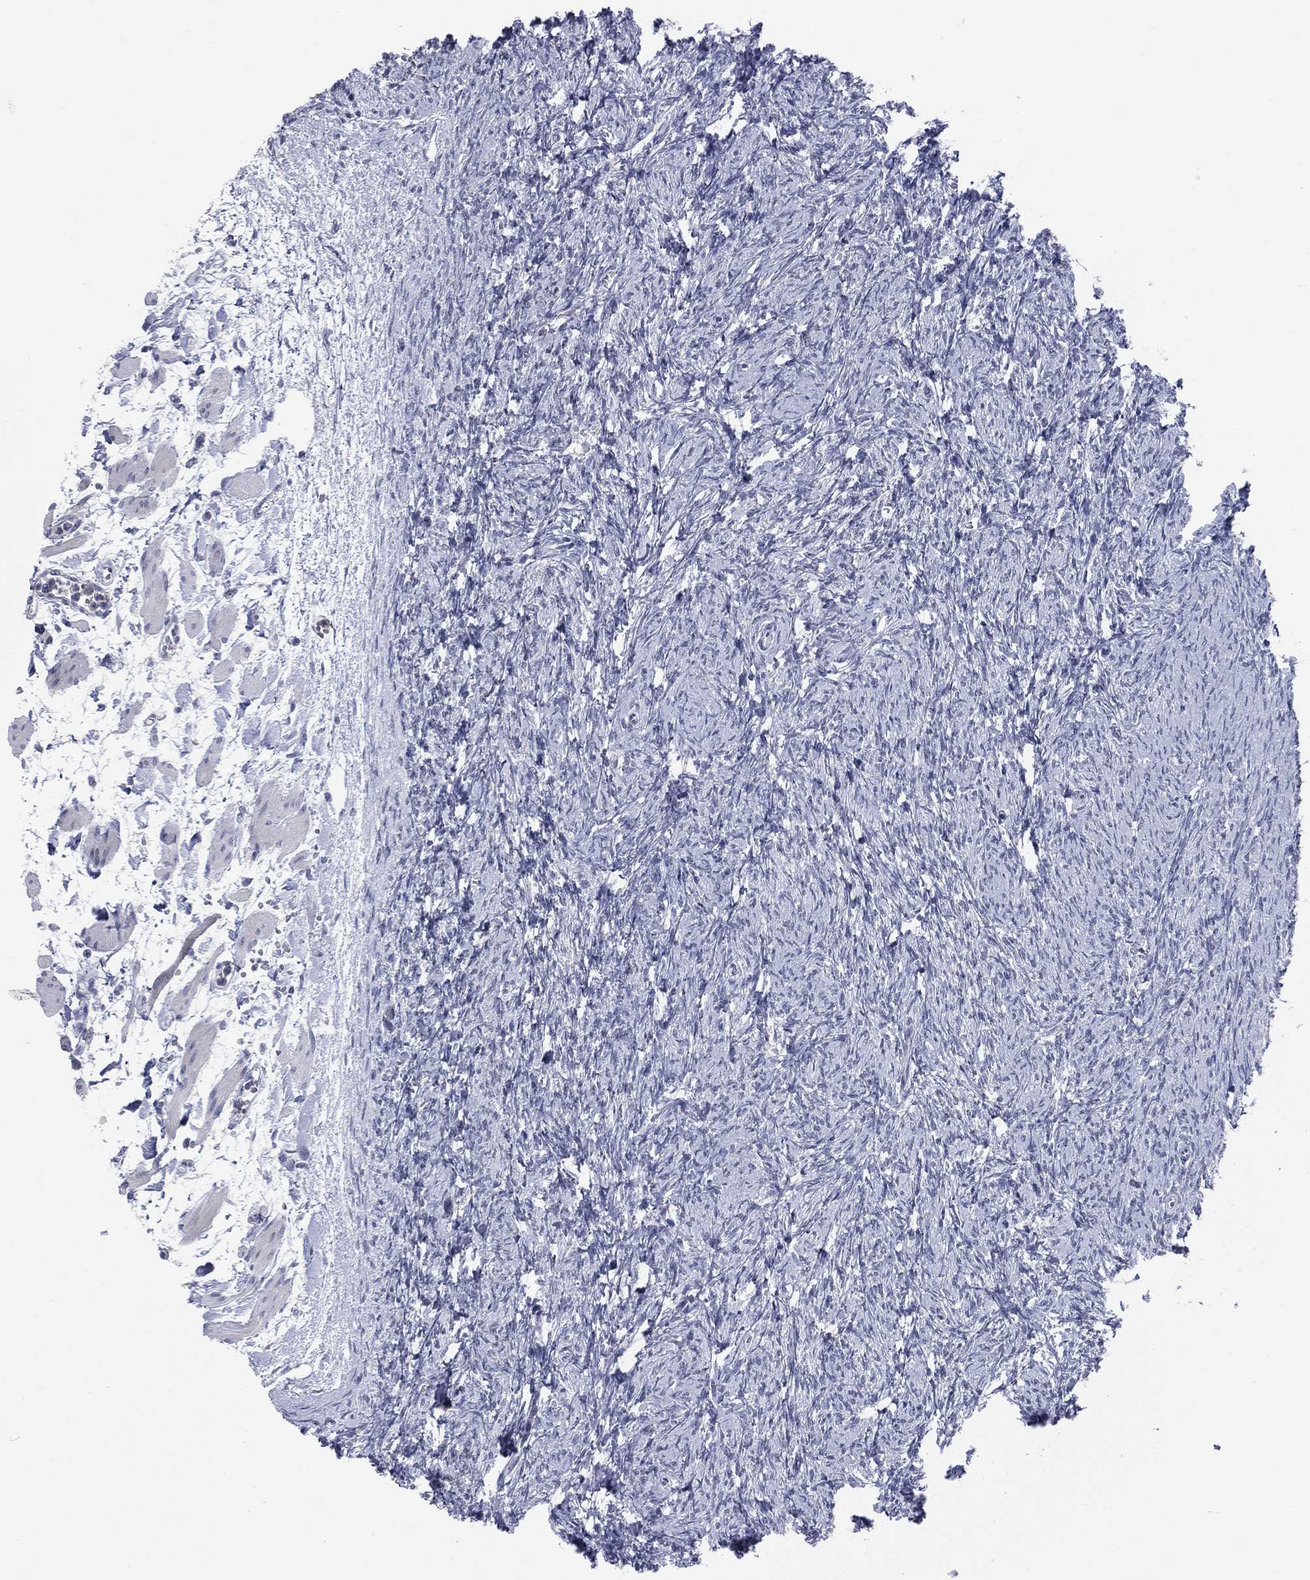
{"staining": {"intensity": "negative", "quantity": "none", "location": "none"}, "tissue": "ovary", "cell_type": "Follicle cells", "image_type": "normal", "snomed": [{"axis": "morphology", "description": "Normal tissue, NOS"}, {"axis": "topography", "description": "Fallopian tube"}, {"axis": "topography", "description": "Ovary"}], "caption": "This histopathology image is of benign ovary stained with IHC to label a protein in brown with the nuclei are counter-stained blue. There is no expression in follicle cells.", "gene": "CD22", "patient": {"sex": "female", "age": 33}}